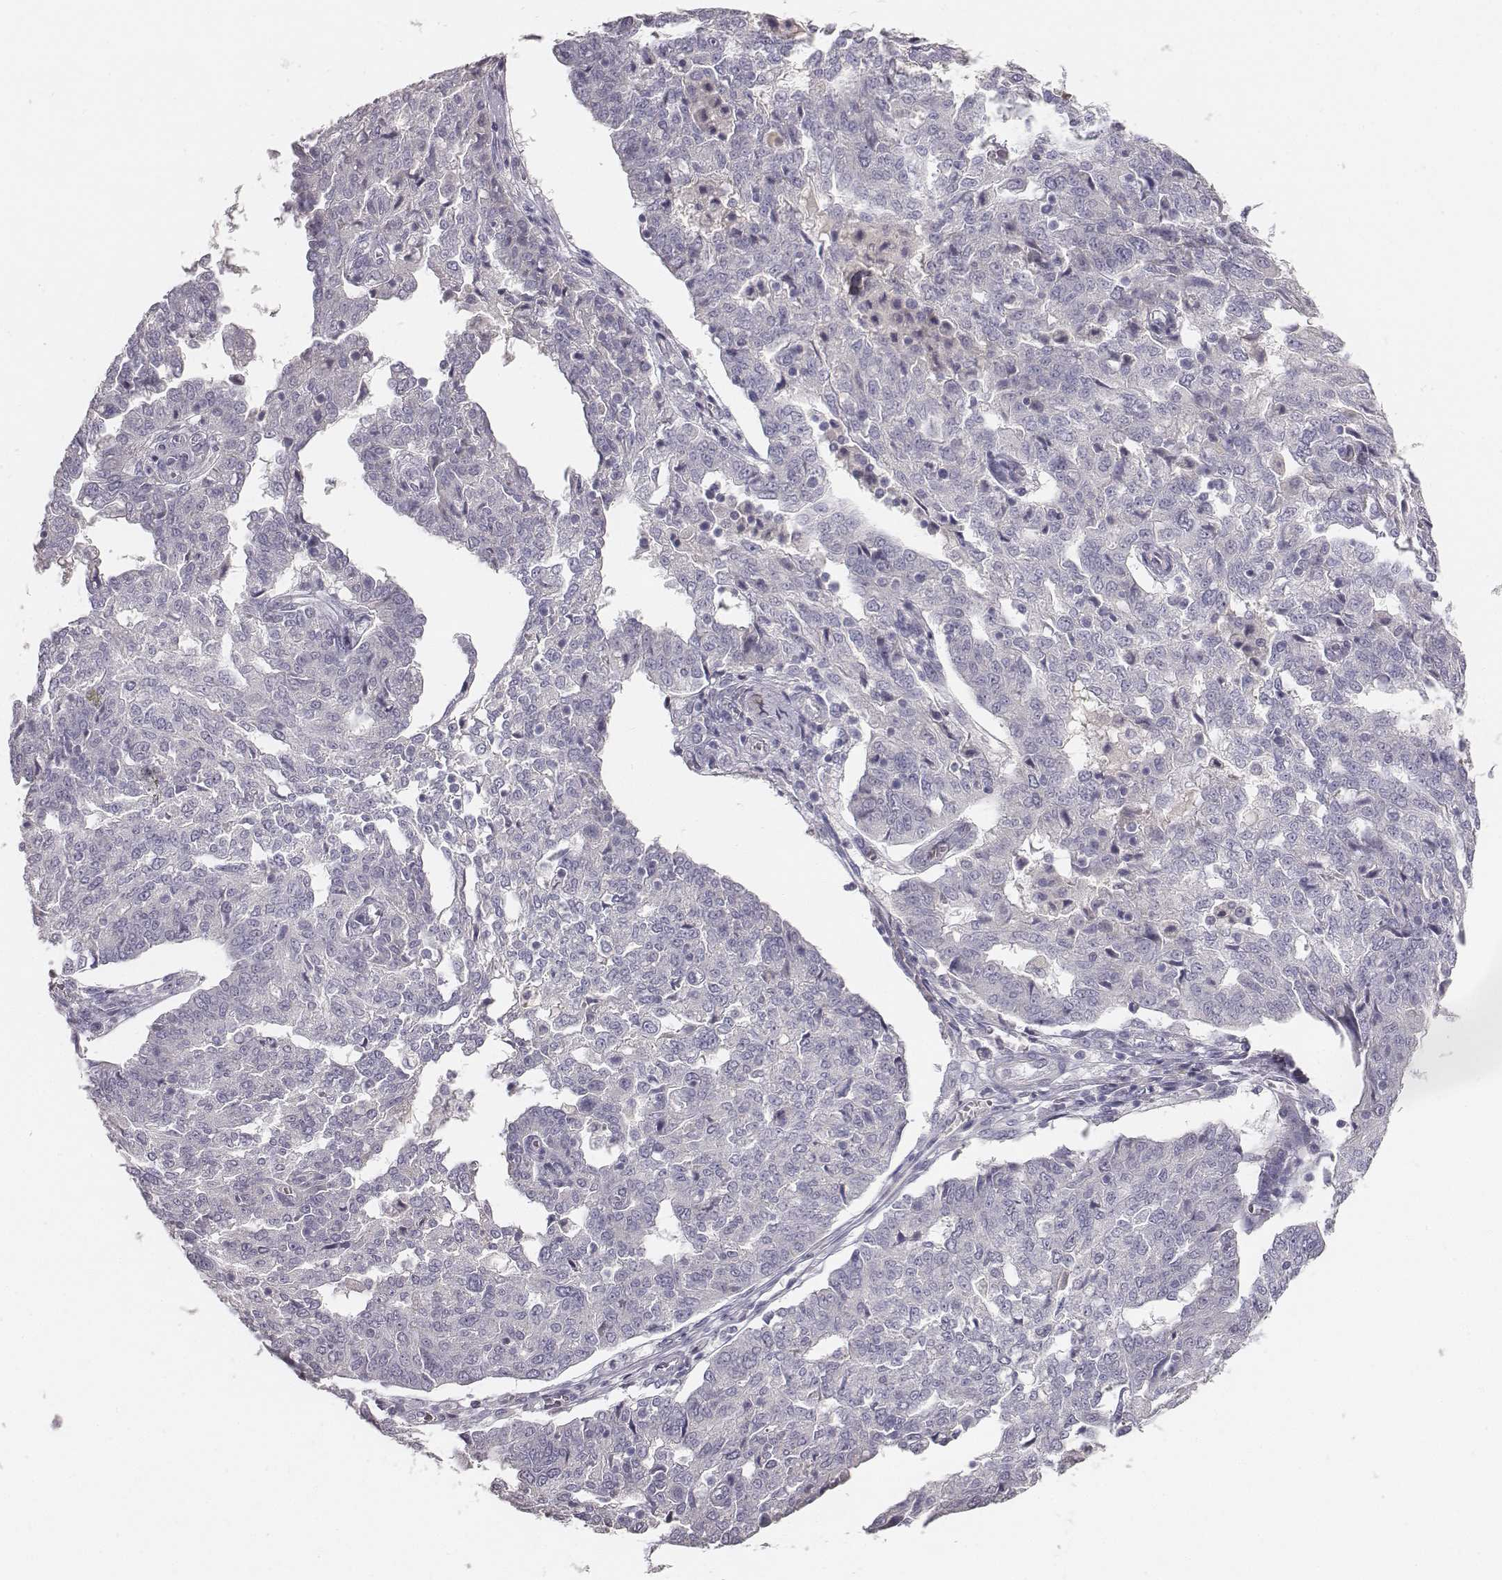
{"staining": {"intensity": "negative", "quantity": "none", "location": "none"}, "tissue": "ovarian cancer", "cell_type": "Tumor cells", "image_type": "cancer", "snomed": [{"axis": "morphology", "description": "Cystadenocarcinoma, serous, NOS"}, {"axis": "topography", "description": "Ovary"}], "caption": "An immunohistochemistry micrograph of ovarian cancer is shown. There is no staining in tumor cells of ovarian cancer. (Brightfield microscopy of DAB immunohistochemistry at high magnification).", "gene": "MYH6", "patient": {"sex": "female", "age": 67}}